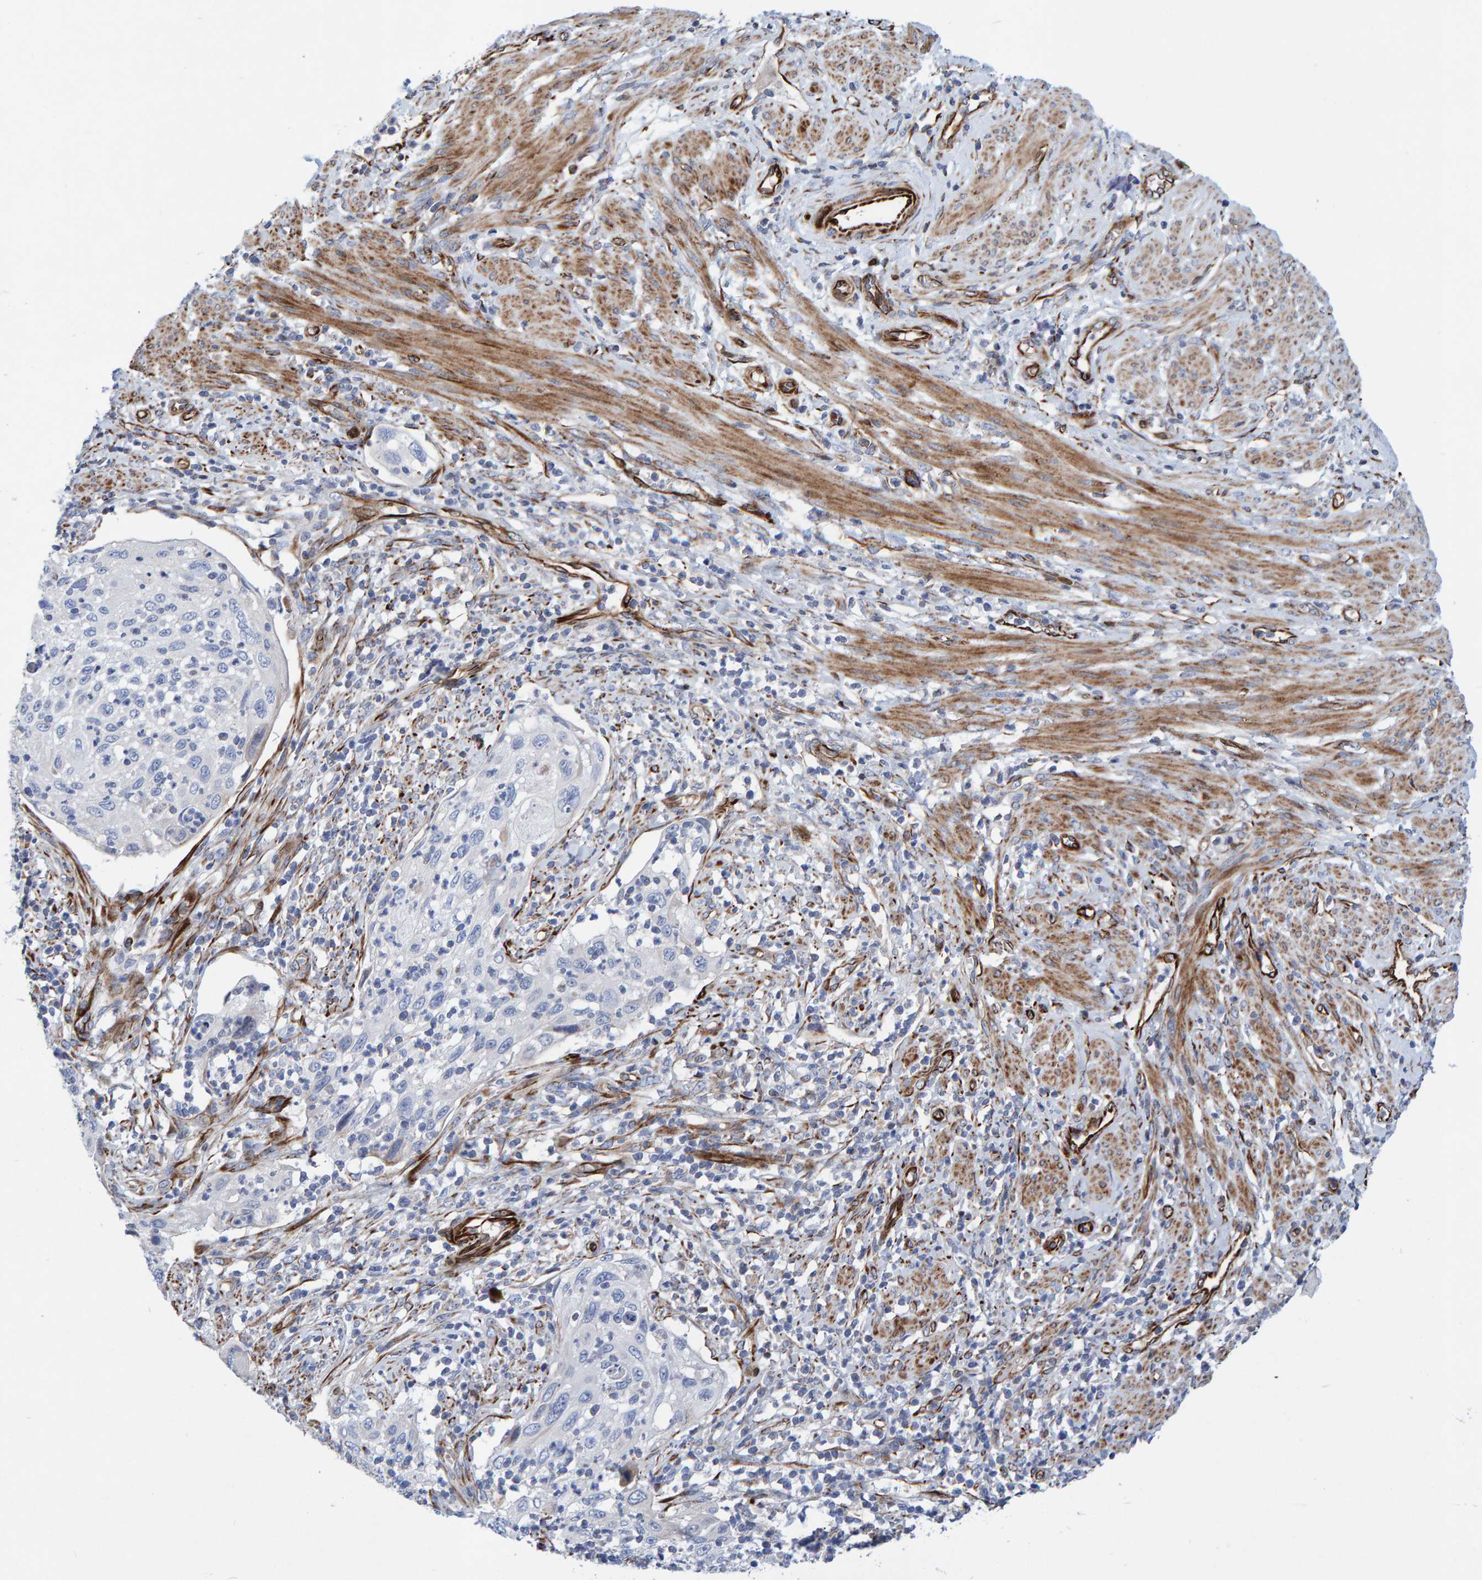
{"staining": {"intensity": "negative", "quantity": "none", "location": "none"}, "tissue": "cervical cancer", "cell_type": "Tumor cells", "image_type": "cancer", "snomed": [{"axis": "morphology", "description": "Squamous cell carcinoma, NOS"}, {"axis": "topography", "description": "Cervix"}], "caption": "Cervical squamous cell carcinoma was stained to show a protein in brown. There is no significant positivity in tumor cells.", "gene": "POLG2", "patient": {"sex": "female", "age": 70}}